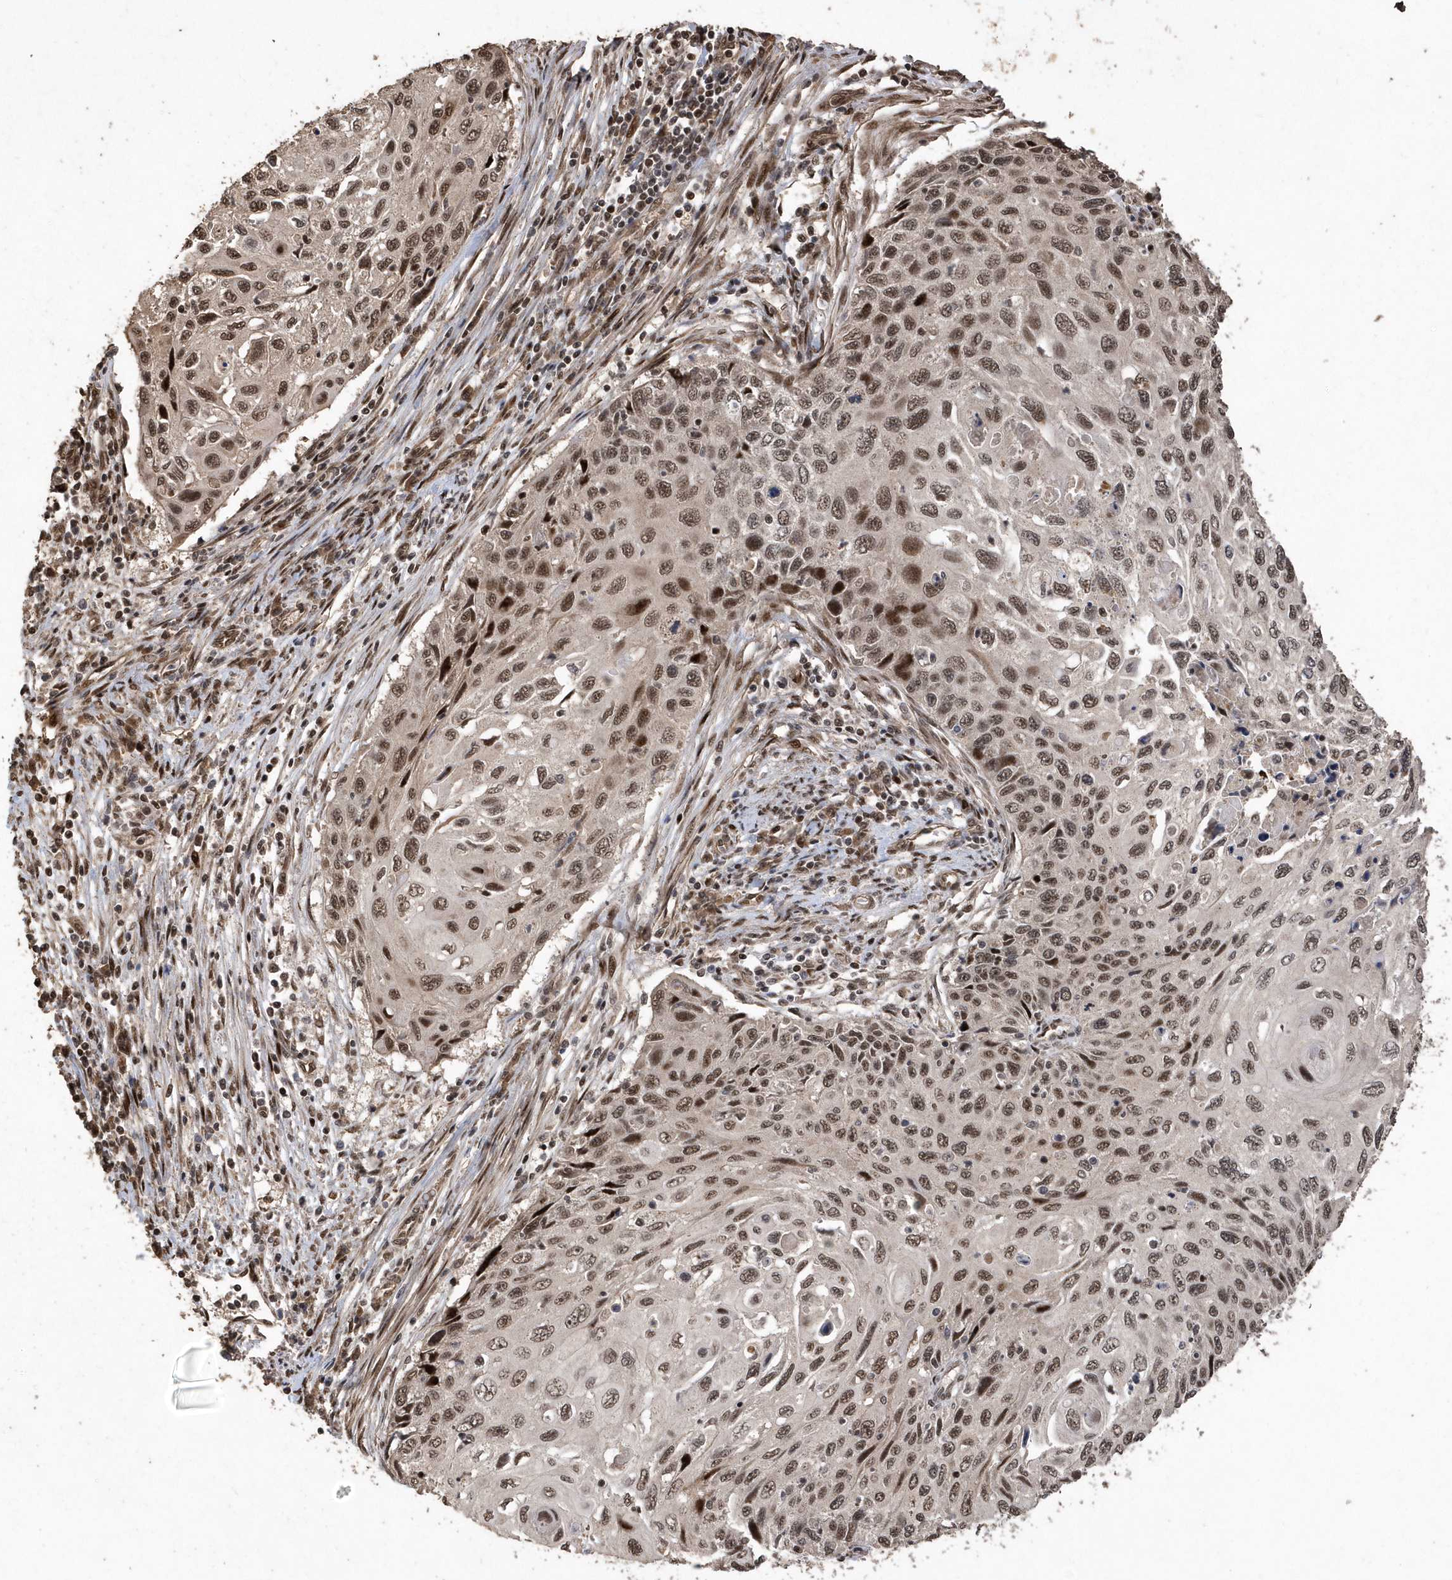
{"staining": {"intensity": "moderate", "quantity": ">75%", "location": "nuclear"}, "tissue": "cervical cancer", "cell_type": "Tumor cells", "image_type": "cancer", "snomed": [{"axis": "morphology", "description": "Squamous cell carcinoma, NOS"}, {"axis": "topography", "description": "Cervix"}], "caption": "Immunohistochemical staining of human squamous cell carcinoma (cervical) displays medium levels of moderate nuclear protein staining in approximately >75% of tumor cells. (IHC, brightfield microscopy, high magnification).", "gene": "INTS12", "patient": {"sex": "female", "age": 70}}